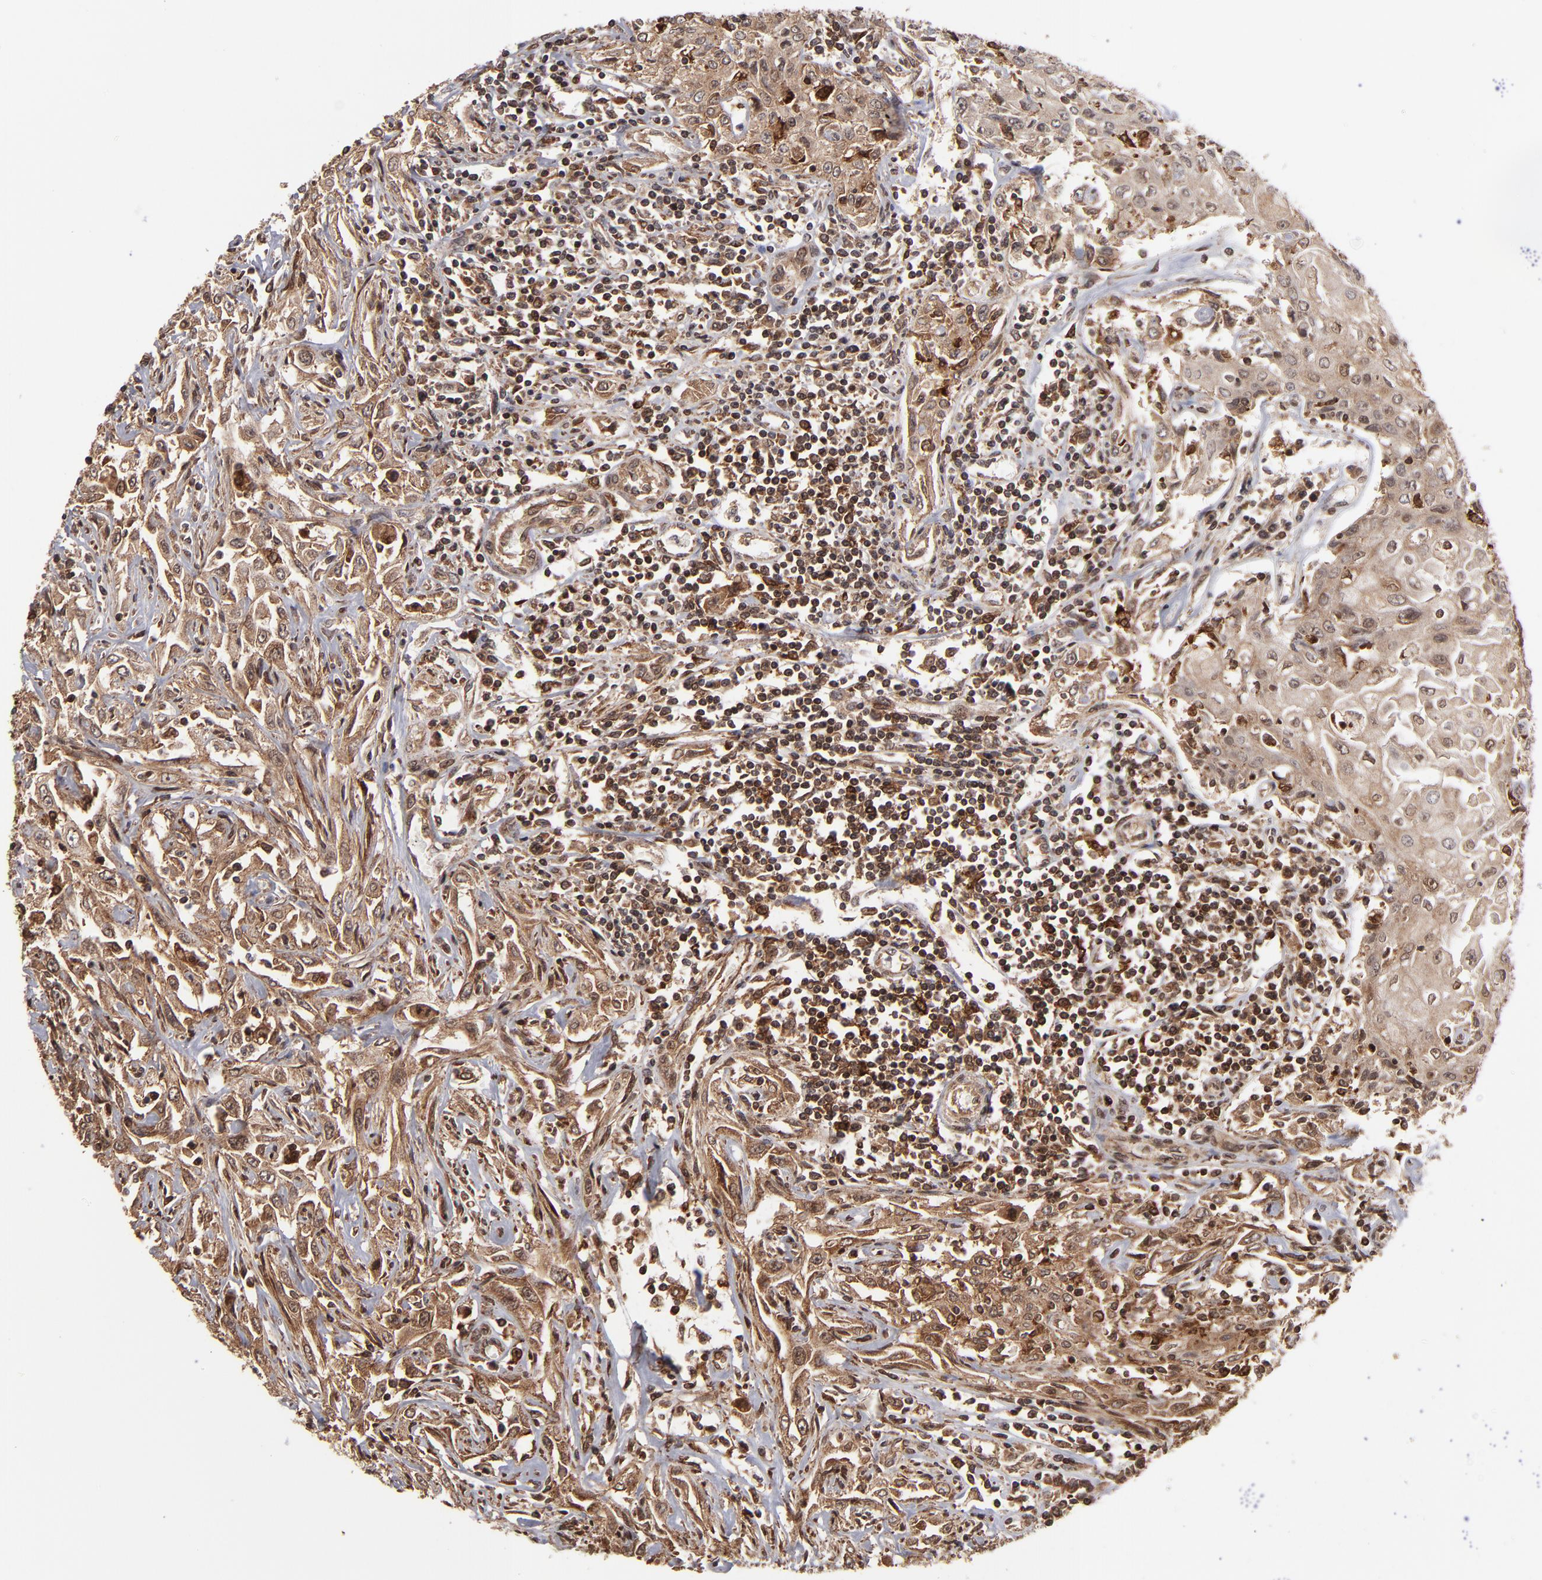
{"staining": {"intensity": "strong", "quantity": ">75%", "location": "cytoplasmic/membranous,nuclear"}, "tissue": "head and neck cancer", "cell_type": "Tumor cells", "image_type": "cancer", "snomed": [{"axis": "morphology", "description": "Squamous cell carcinoma, NOS"}, {"axis": "topography", "description": "Oral tissue"}, {"axis": "topography", "description": "Head-Neck"}], "caption": "Squamous cell carcinoma (head and neck) stained with immunohistochemistry exhibits strong cytoplasmic/membranous and nuclear staining in approximately >75% of tumor cells.", "gene": "RGS6", "patient": {"sex": "female", "age": 76}}